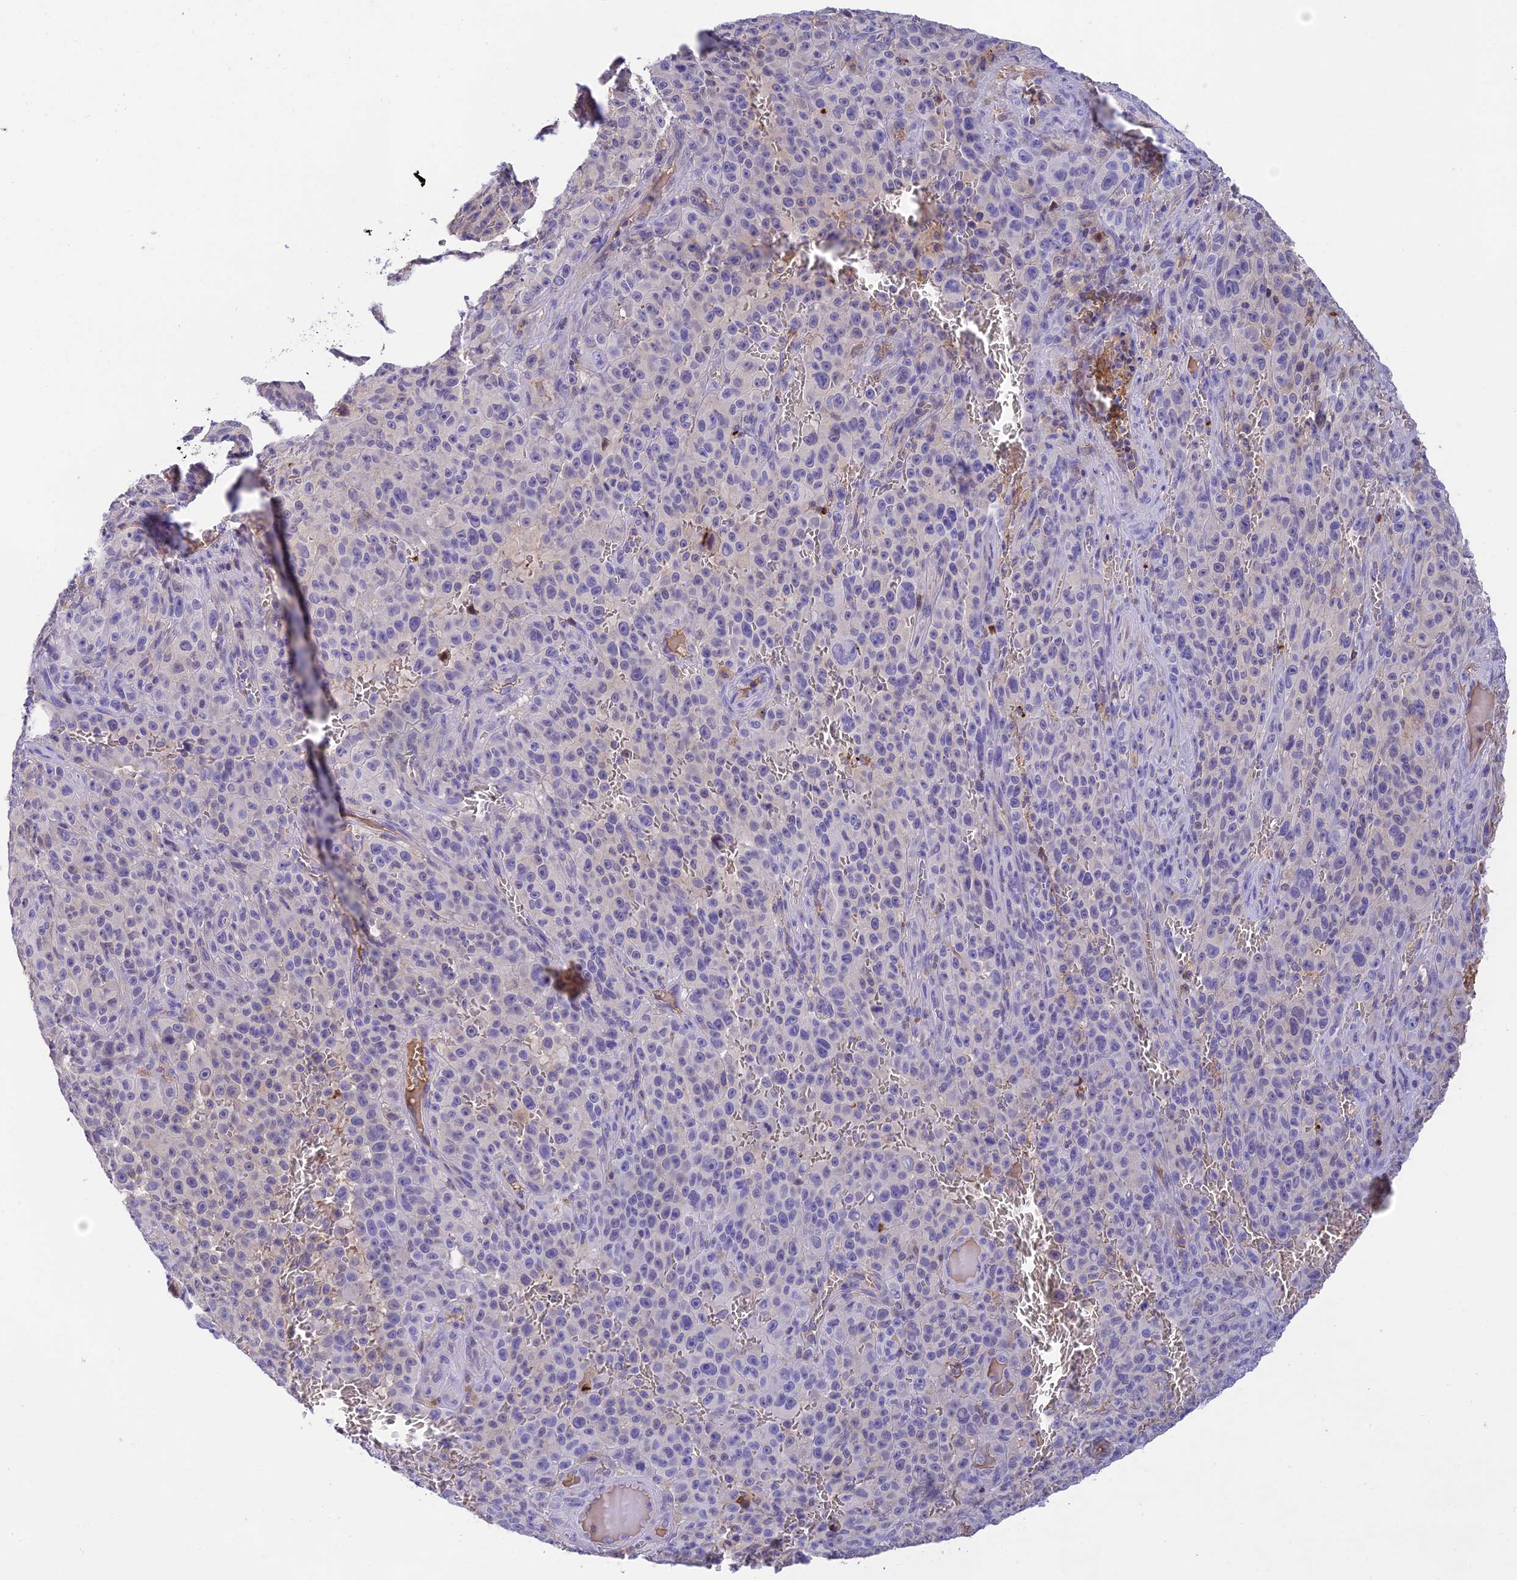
{"staining": {"intensity": "negative", "quantity": "none", "location": "none"}, "tissue": "melanoma", "cell_type": "Tumor cells", "image_type": "cancer", "snomed": [{"axis": "morphology", "description": "Malignant melanoma, NOS"}, {"axis": "topography", "description": "Skin"}], "caption": "The immunohistochemistry (IHC) histopathology image has no significant expression in tumor cells of malignant melanoma tissue. The staining was performed using DAB (3,3'-diaminobenzidine) to visualize the protein expression in brown, while the nuclei were stained in blue with hematoxylin (Magnification: 20x).", "gene": "HDHD2", "patient": {"sex": "female", "age": 82}}